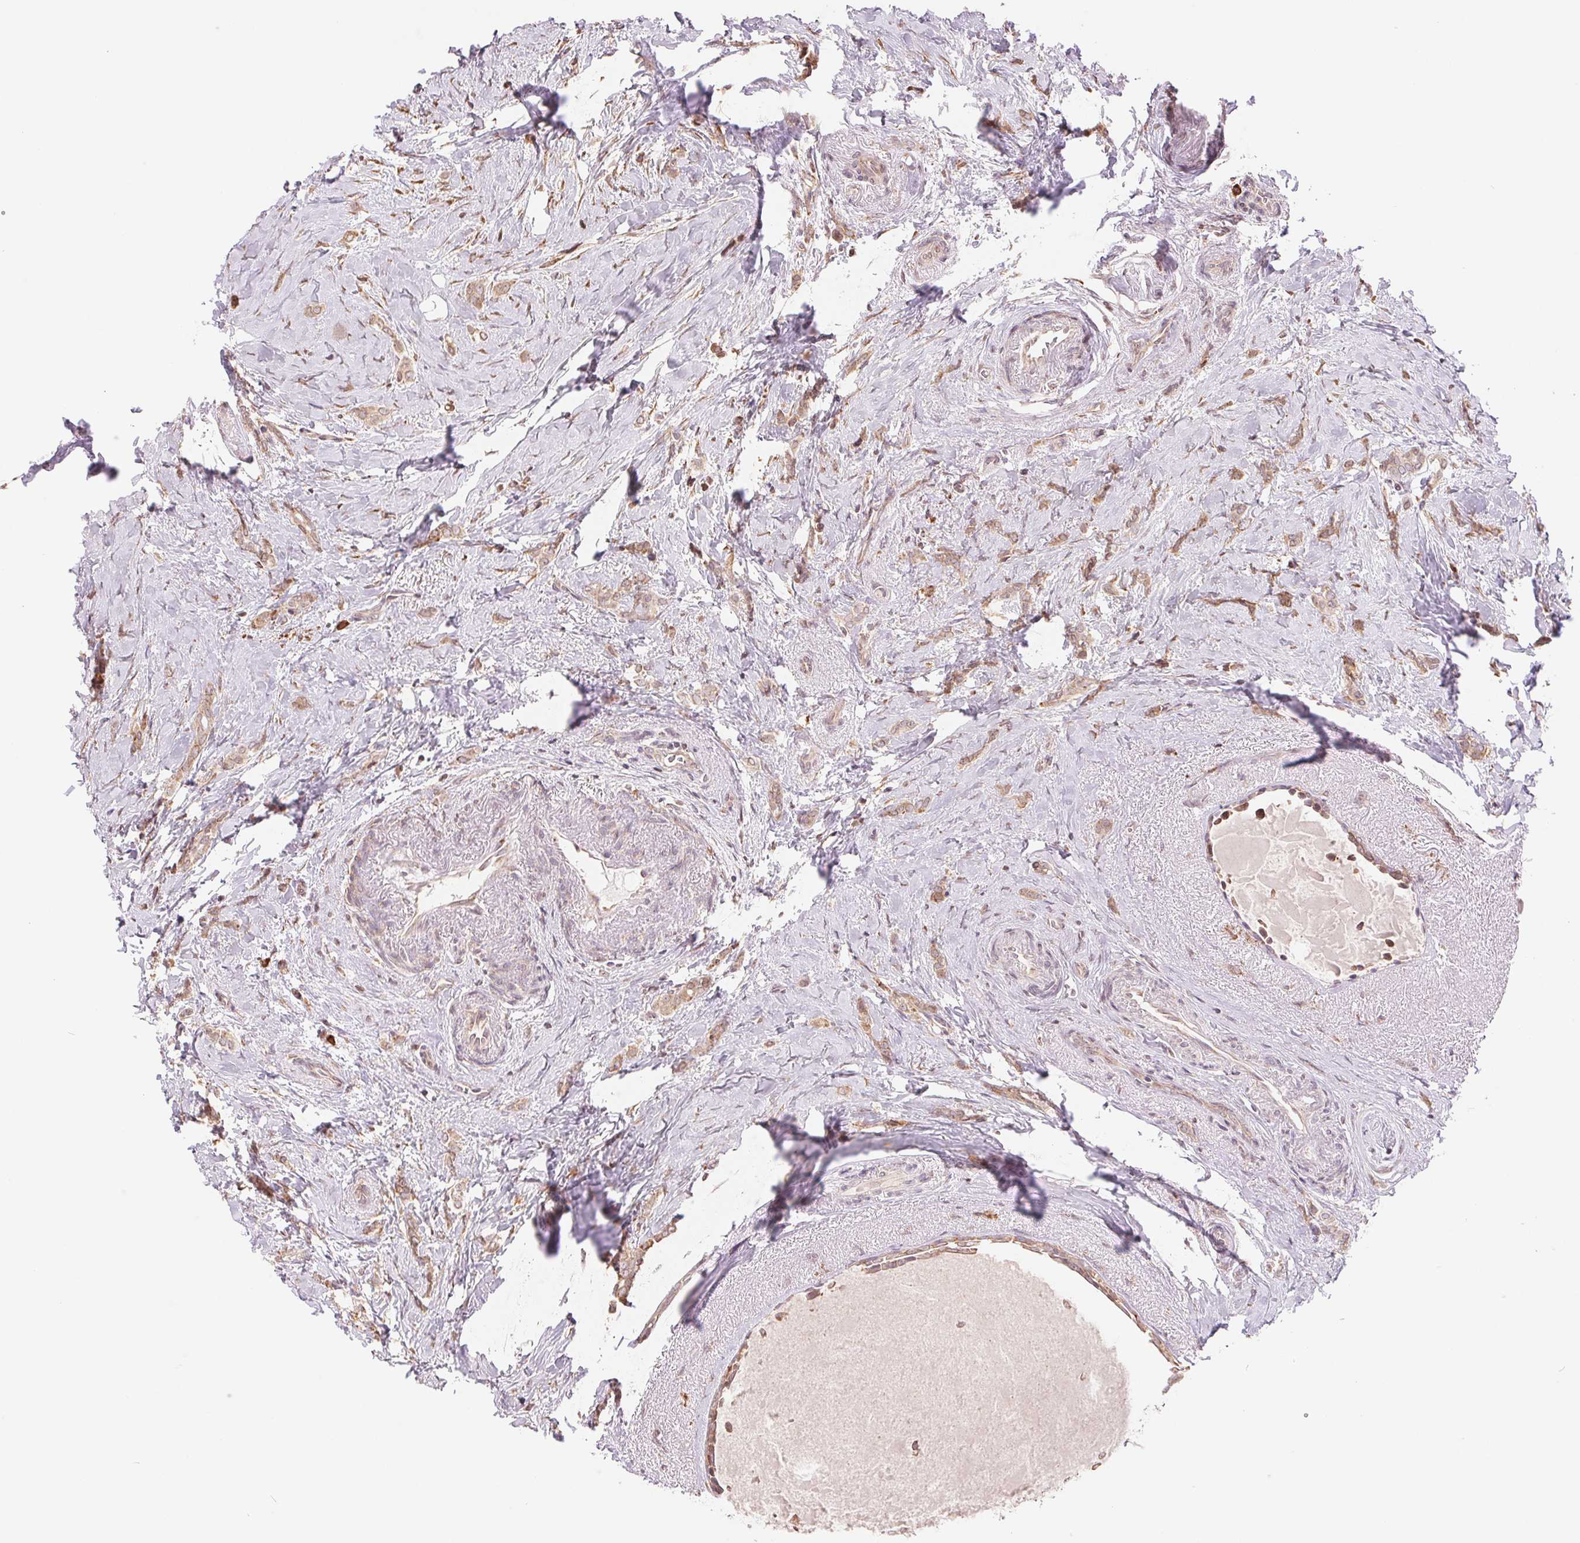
{"staining": {"intensity": "weak", "quantity": ">75%", "location": "cytoplasmic/membranous"}, "tissue": "breast cancer", "cell_type": "Tumor cells", "image_type": "cancer", "snomed": [{"axis": "morphology", "description": "Normal tissue, NOS"}, {"axis": "morphology", "description": "Duct carcinoma"}, {"axis": "topography", "description": "Breast"}], "caption": "Brown immunohistochemical staining in breast cancer demonstrates weak cytoplasmic/membranous positivity in about >75% of tumor cells.", "gene": "RPN1", "patient": {"sex": "female", "age": 77}}